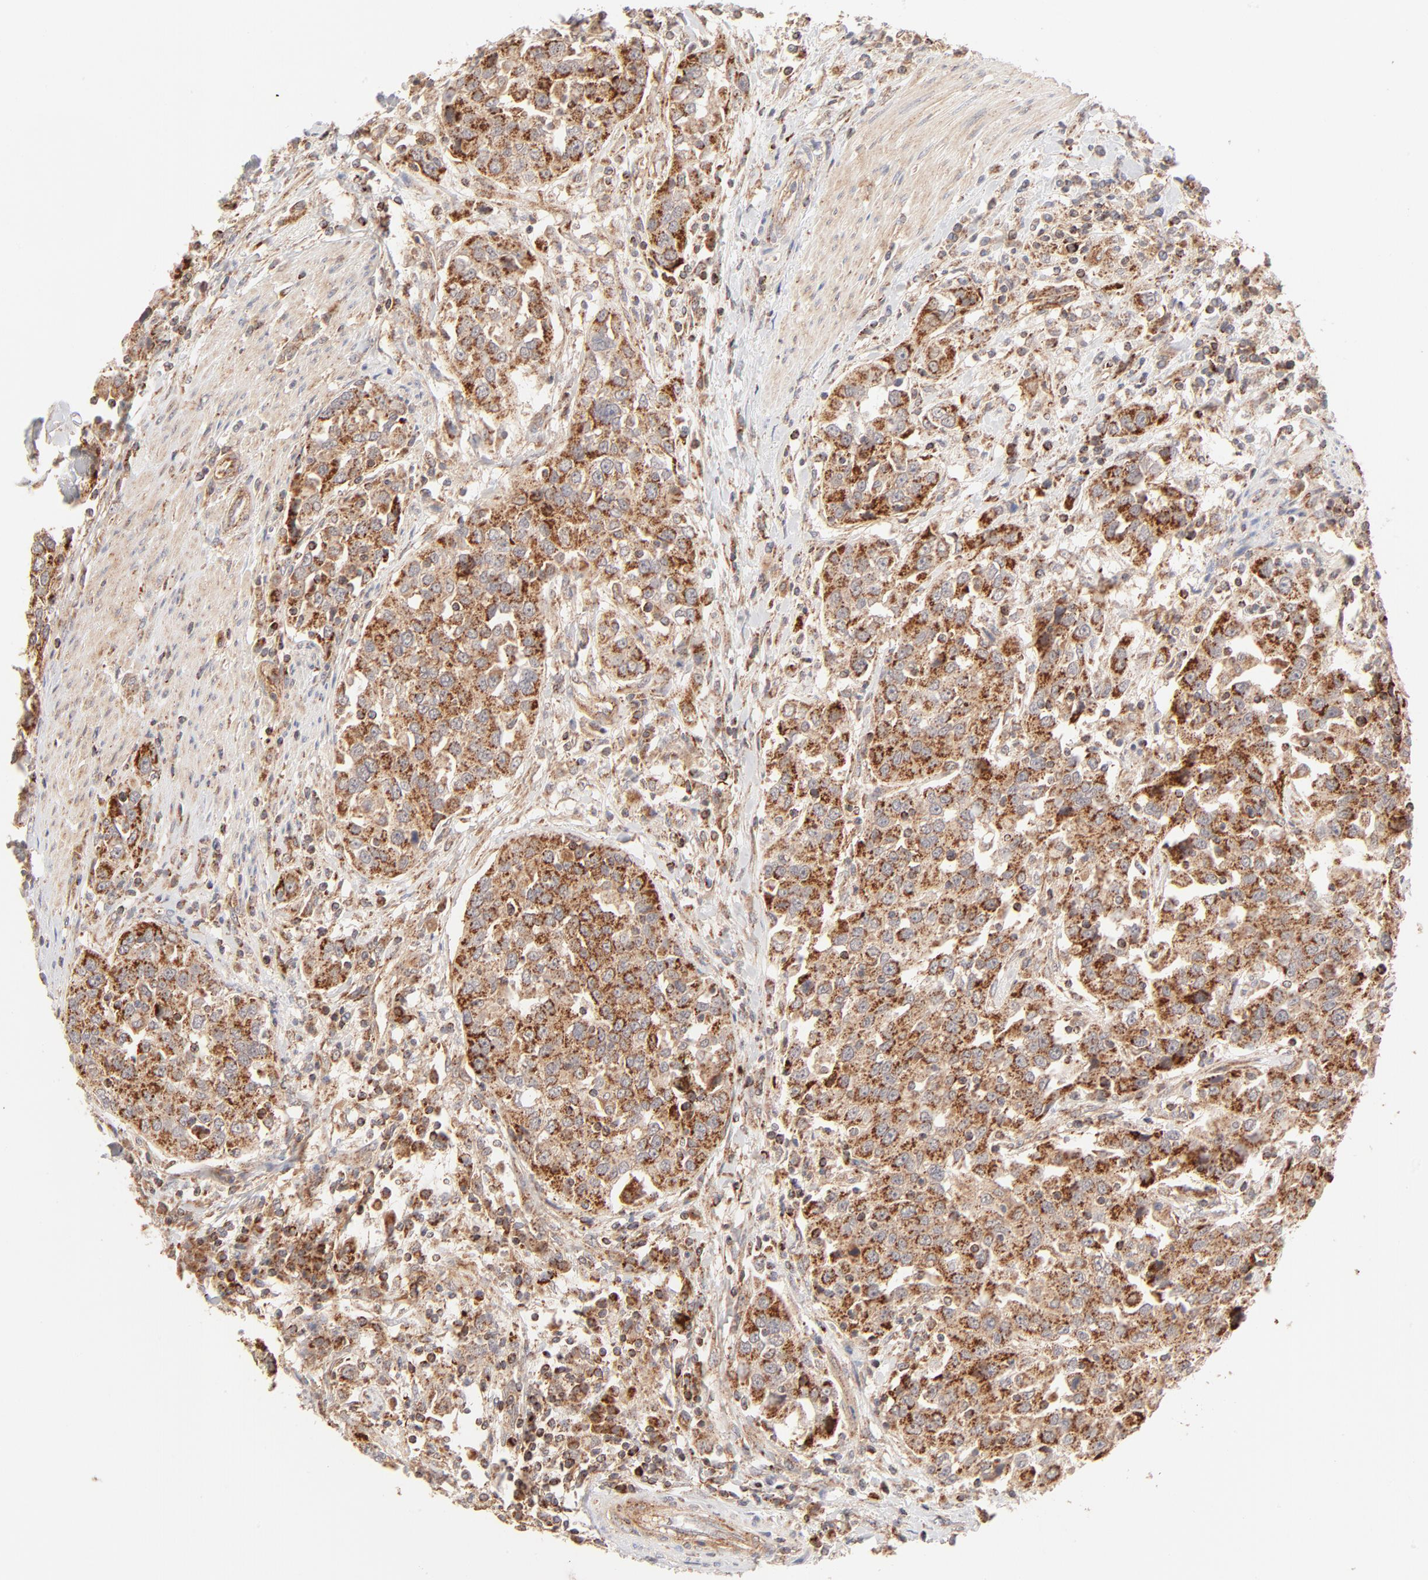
{"staining": {"intensity": "strong", "quantity": ">75%", "location": "cytoplasmic/membranous"}, "tissue": "urothelial cancer", "cell_type": "Tumor cells", "image_type": "cancer", "snomed": [{"axis": "morphology", "description": "Urothelial carcinoma, High grade"}, {"axis": "topography", "description": "Urinary bladder"}], "caption": "A histopathology image of high-grade urothelial carcinoma stained for a protein demonstrates strong cytoplasmic/membranous brown staining in tumor cells. (Stains: DAB (3,3'-diaminobenzidine) in brown, nuclei in blue, Microscopy: brightfield microscopy at high magnification).", "gene": "CSPG4", "patient": {"sex": "female", "age": 80}}